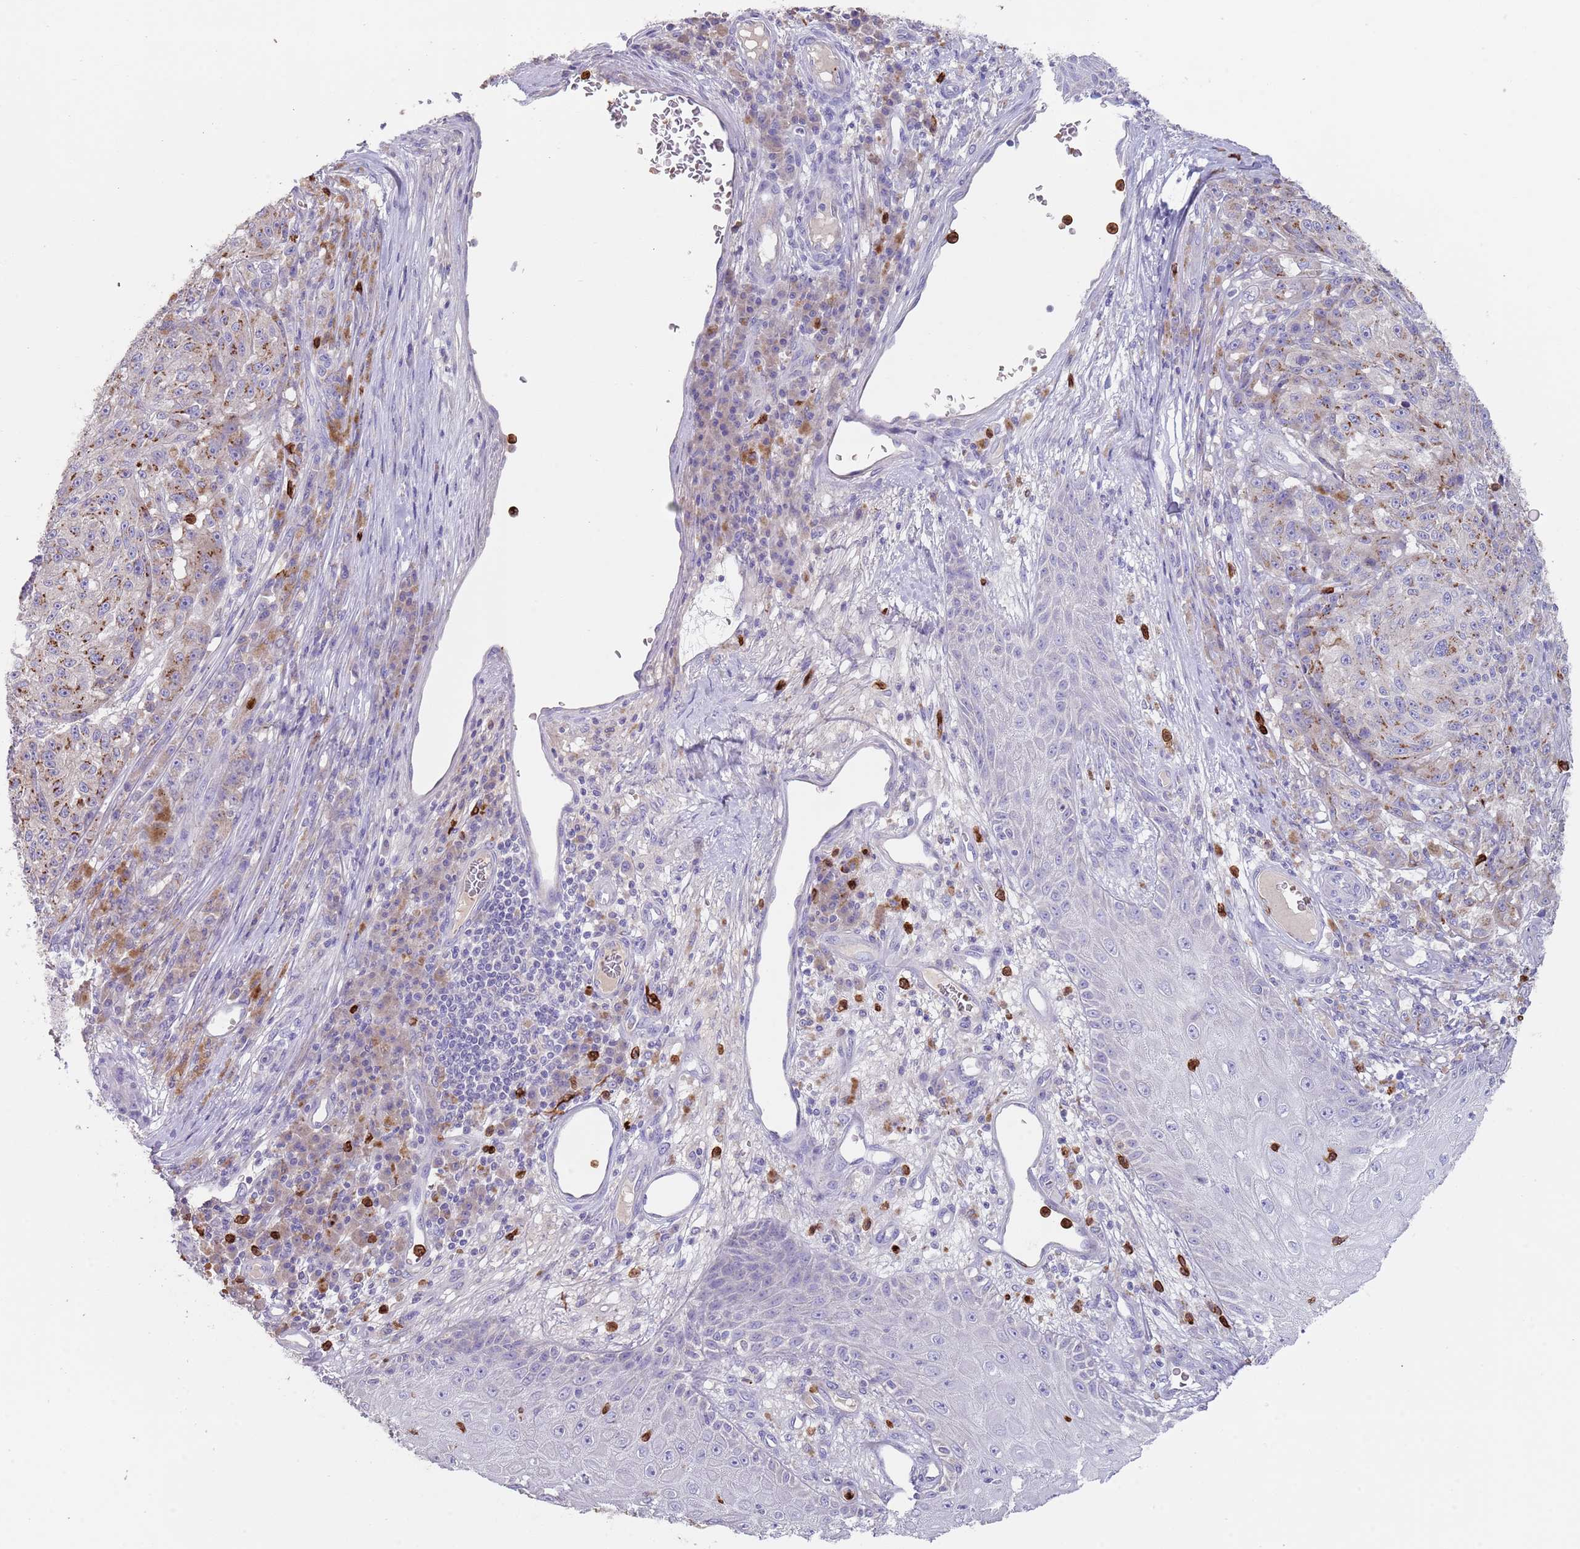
{"staining": {"intensity": "negative", "quantity": "none", "location": "none"}, "tissue": "melanoma", "cell_type": "Tumor cells", "image_type": "cancer", "snomed": [{"axis": "morphology", "description": "Malignant melanoma, NOS"}, {"axis": "topography", "description": "Skin"}], "caption": "A histopathology image of malignant melanoma stained for a protein displays no brown staining in tumor cells. The staining was performed using DAB (3,3'-diaminobenzidine) to visualize the protein expression in brown, while the nuclei were stained in blue with hematoxylin (Magnification: 20x).", "gene": "TMEM251", "patient": {"sex": "male", "age": 53}}